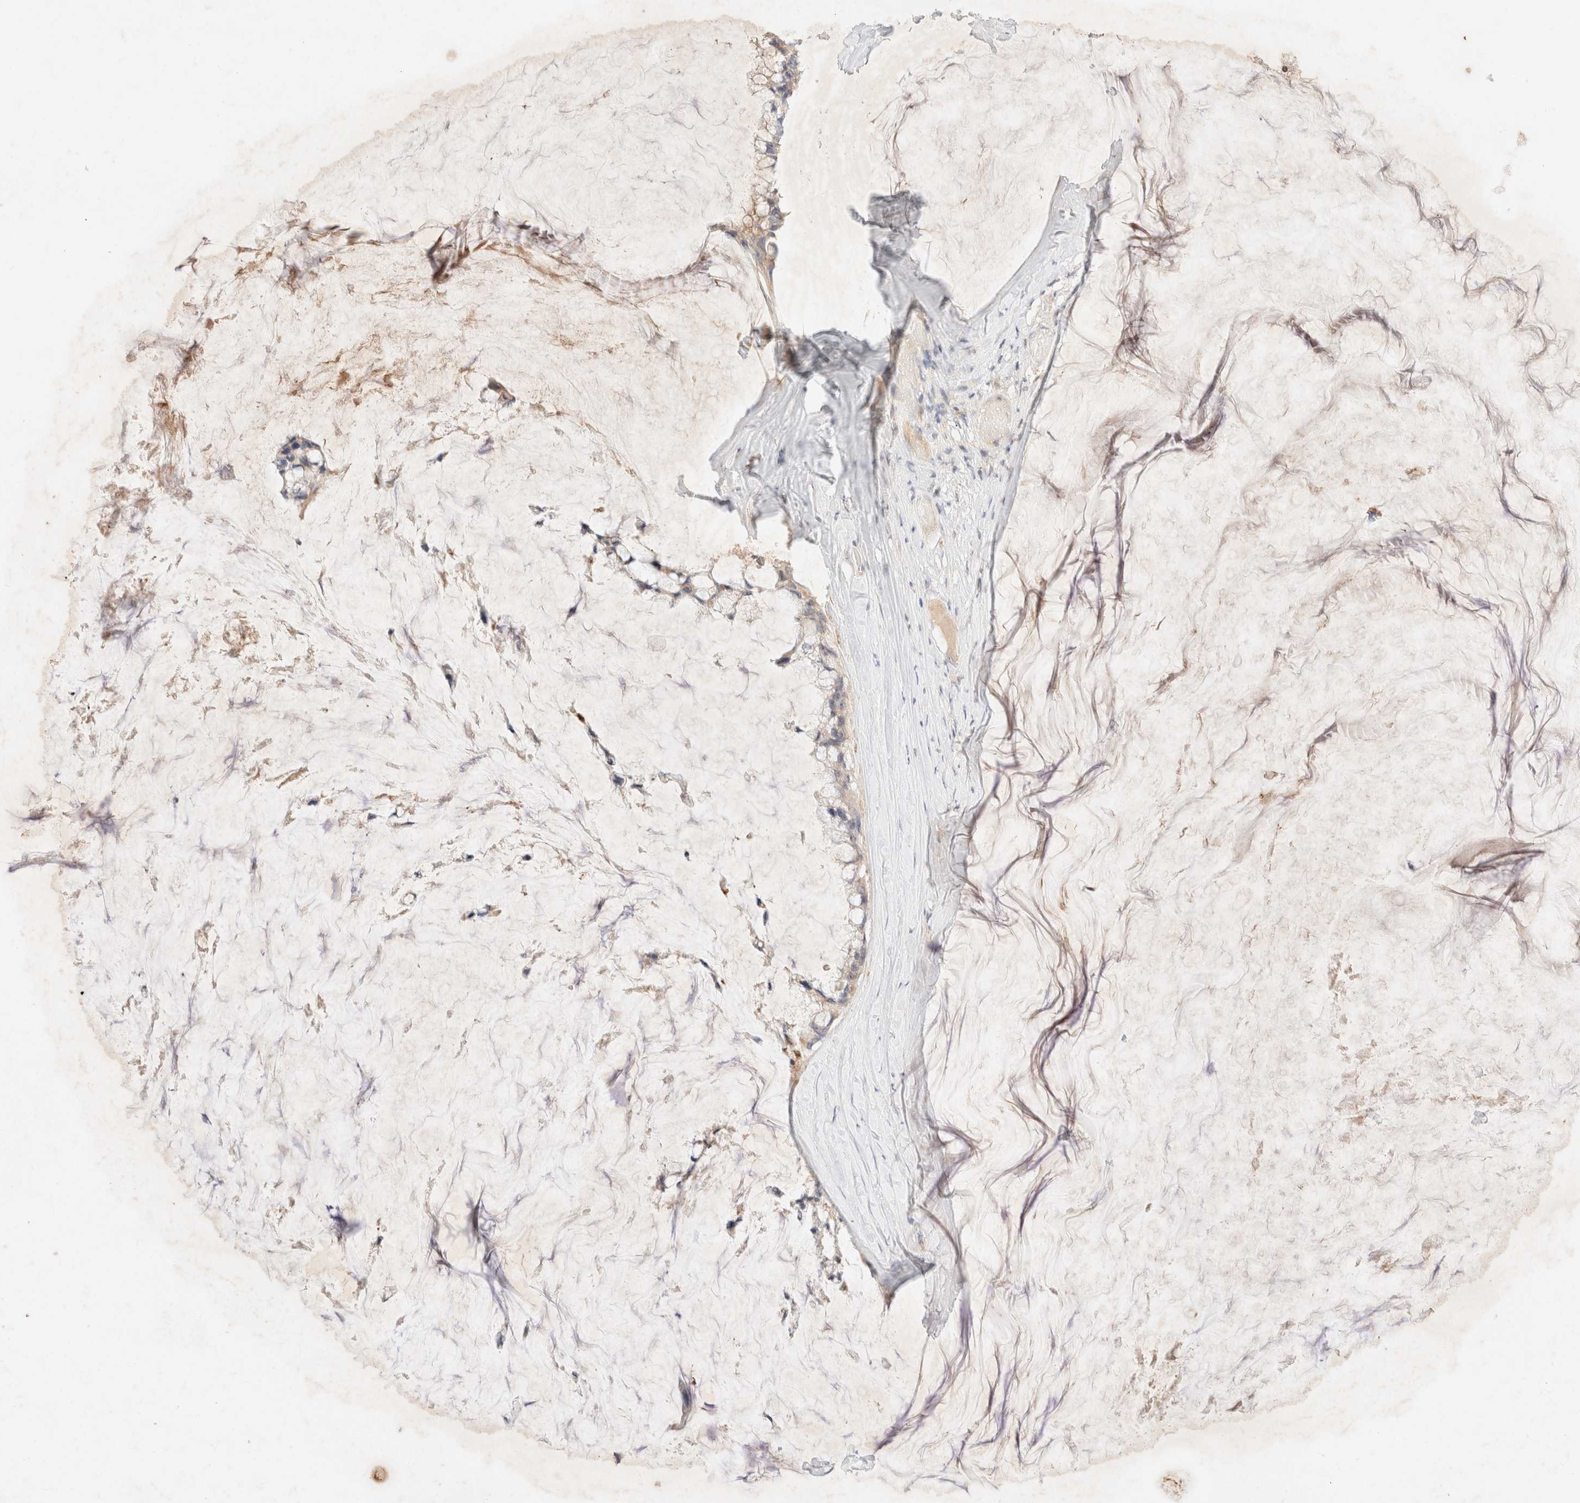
{"staining": {"intensity": "weak", "quantity": "25%-75%", "location": "cytoplasmic/membranous"}, "tissue": "ovarian cancer", "cell_type": "Tumor cells", "image_type": "cancer", "snomed": [{"axis": "morphology", "description": "Cystadenocarcinoma, mucinous, NOS"}, {"axis": "topography", "description": "Ovary"}], "caption": "This histopathology image shows IHC staining of human ovarian cancer (mucinous cystadenocarcinoma), with low weak cytoplasmic/membranous expression in about 25%-75% of tumor cells.", "gene": "SNTB1", "patient": {"sex": "female", "age": 39}}